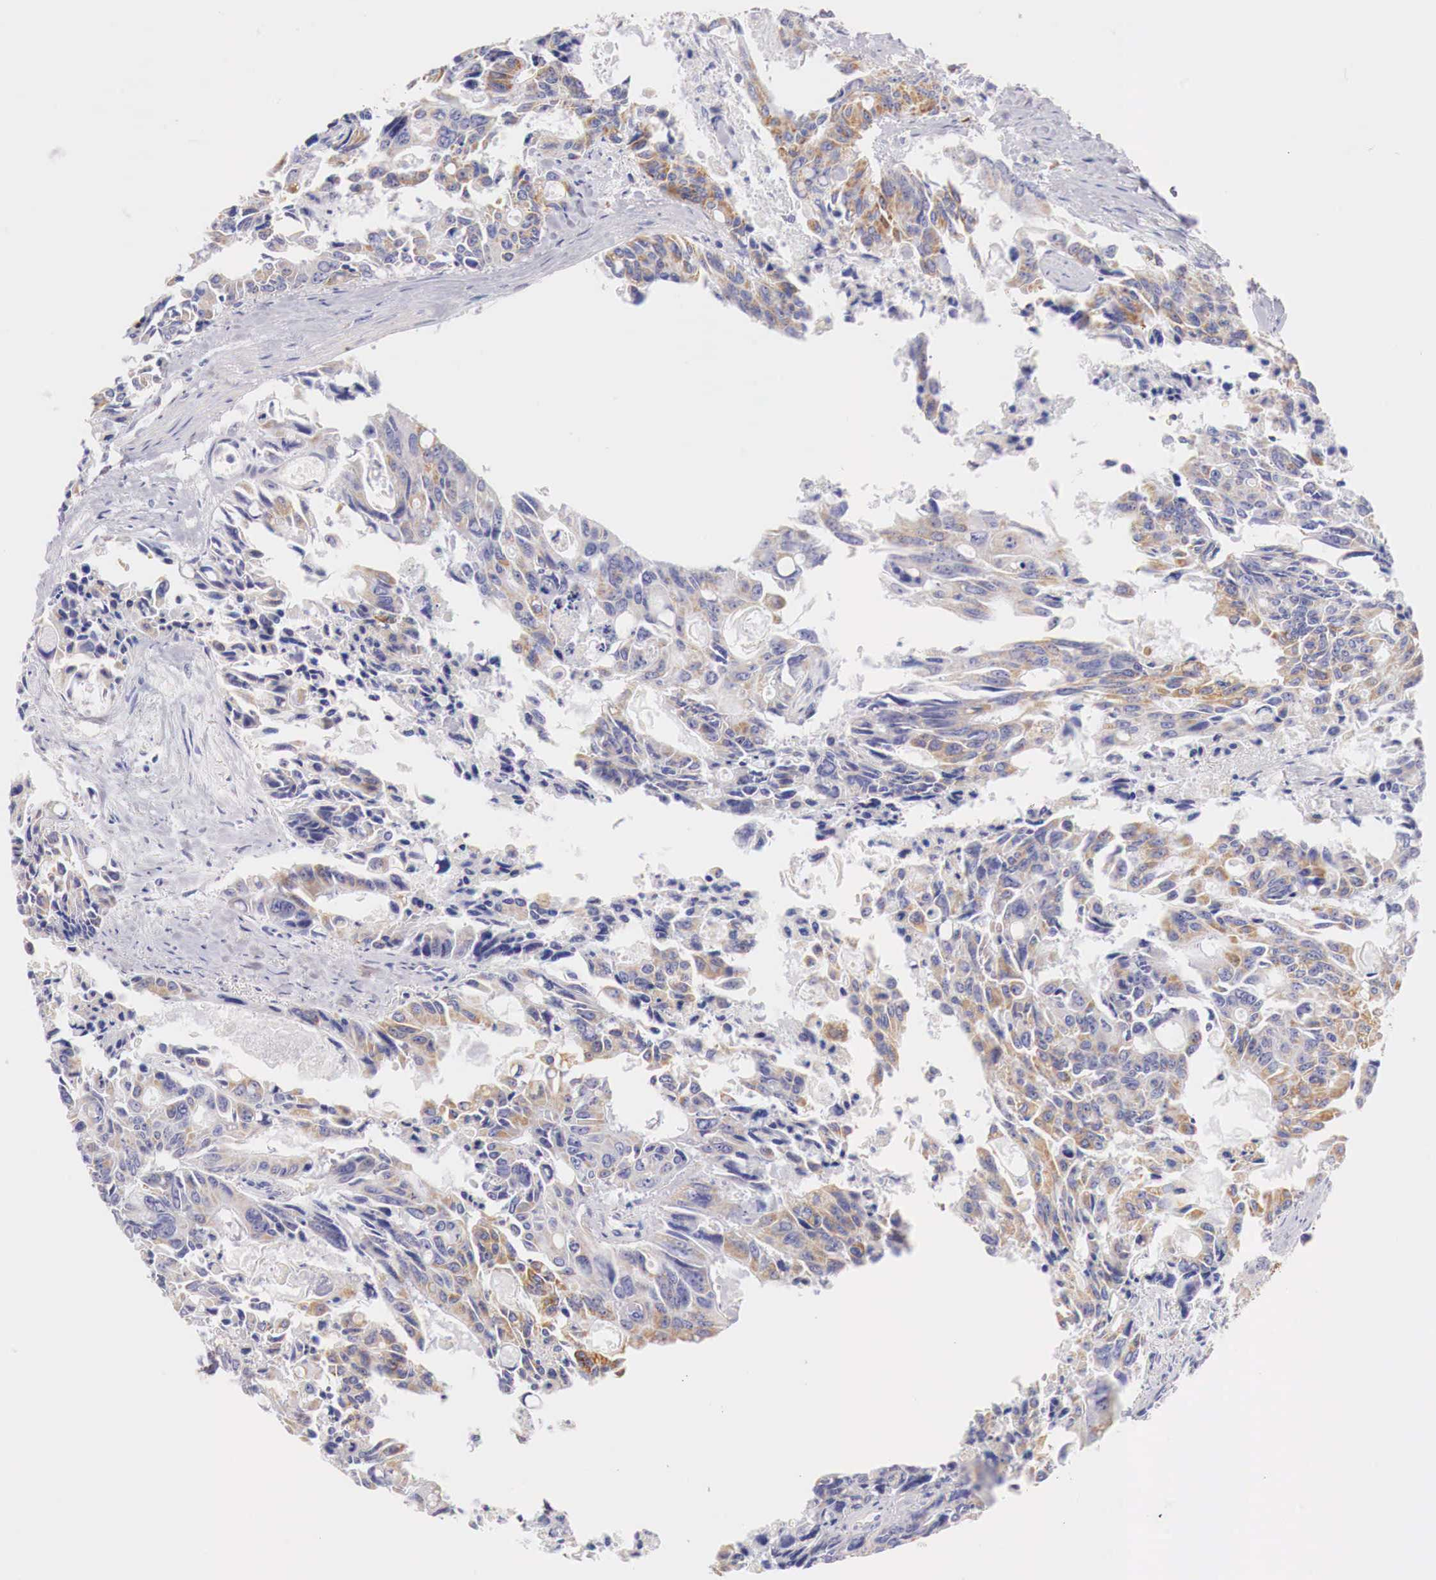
{"staining": {"intensity": "weak", "quantity": "25%-75%", "location": "cytoplasmic/membranous"}, "tissue": "colorectal cancer", "cell_type": "Tumor cells", "image_type": "cancer", "snomed": [{"axis": "morphology", "description": "Adenocarcinoma, NOS"}, {"axis": "topography", "description": "Rectum"}], "caption": "Immunohistochemical staining of colorectal cancer (adenocarcinoma) reveals low levels of weak cytoplasmic/membranous protein staining in approximately 25%-75% of tumor cells.", "gene": "IDH3G", "patient": {"sex": "male", "age": 76}}